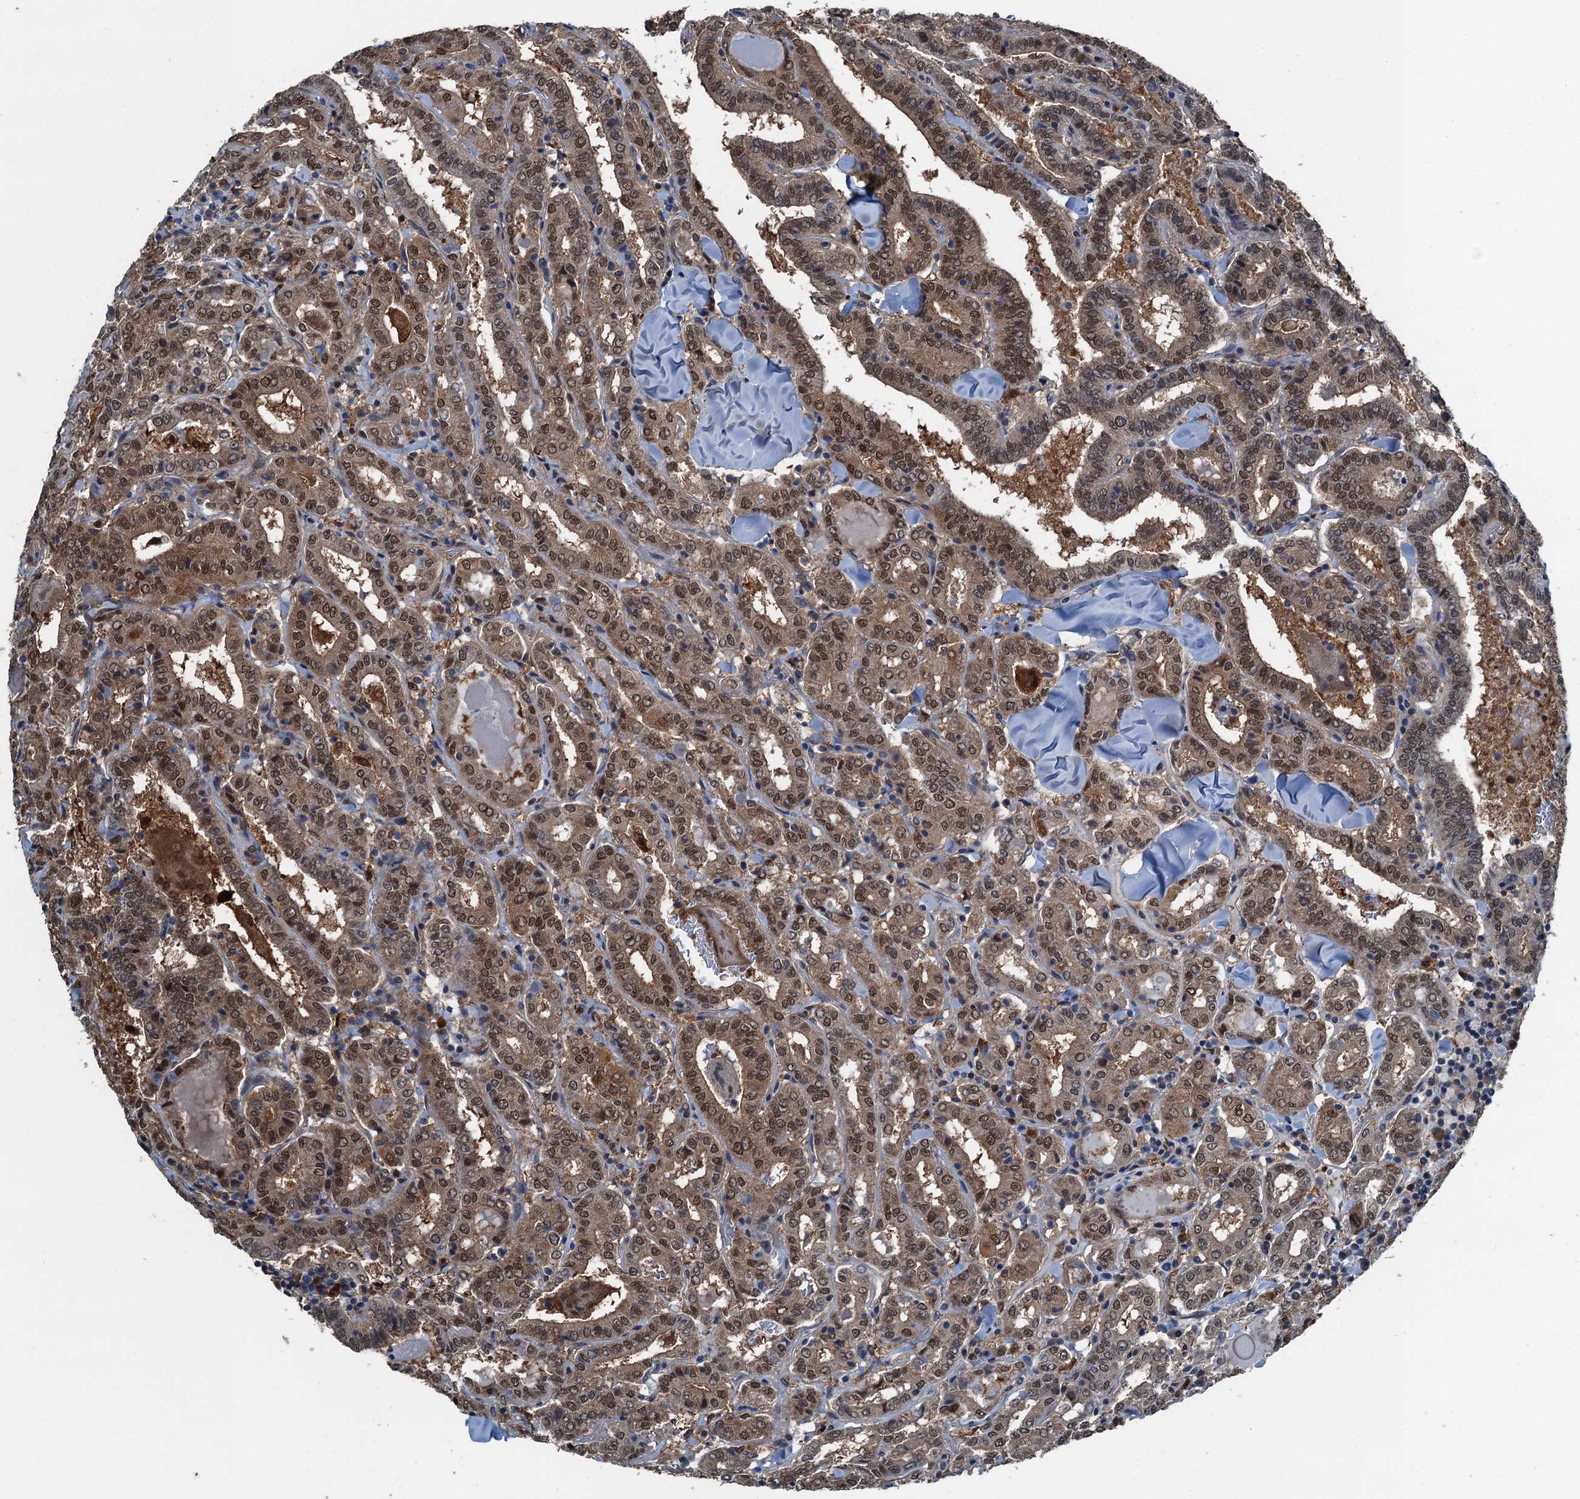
{"staining": {"intensity": "moderate", "quantity": ">75%", "location": "cytoplasmic/membranous,nuclear"}, "tissue": "thyroid cancer", "cell_type": "Tumor cells", "image_type": "cancer", "snomed": [{"axis": "morphology", "description": "Papillary adenocarcinoma, NOS"}, {"axis": "topography", "description": "Thyroid gland"}], "caption": "Thyroid cancer (papillary adenocarcinoma) stained for a protein (brown) exhibits moderate cytoplasmic/membranous and nuclear positive staining in approximately >75% of tumor cells.", "gene": "RNH1", "patient": {"sex": "female", "age": 72}}